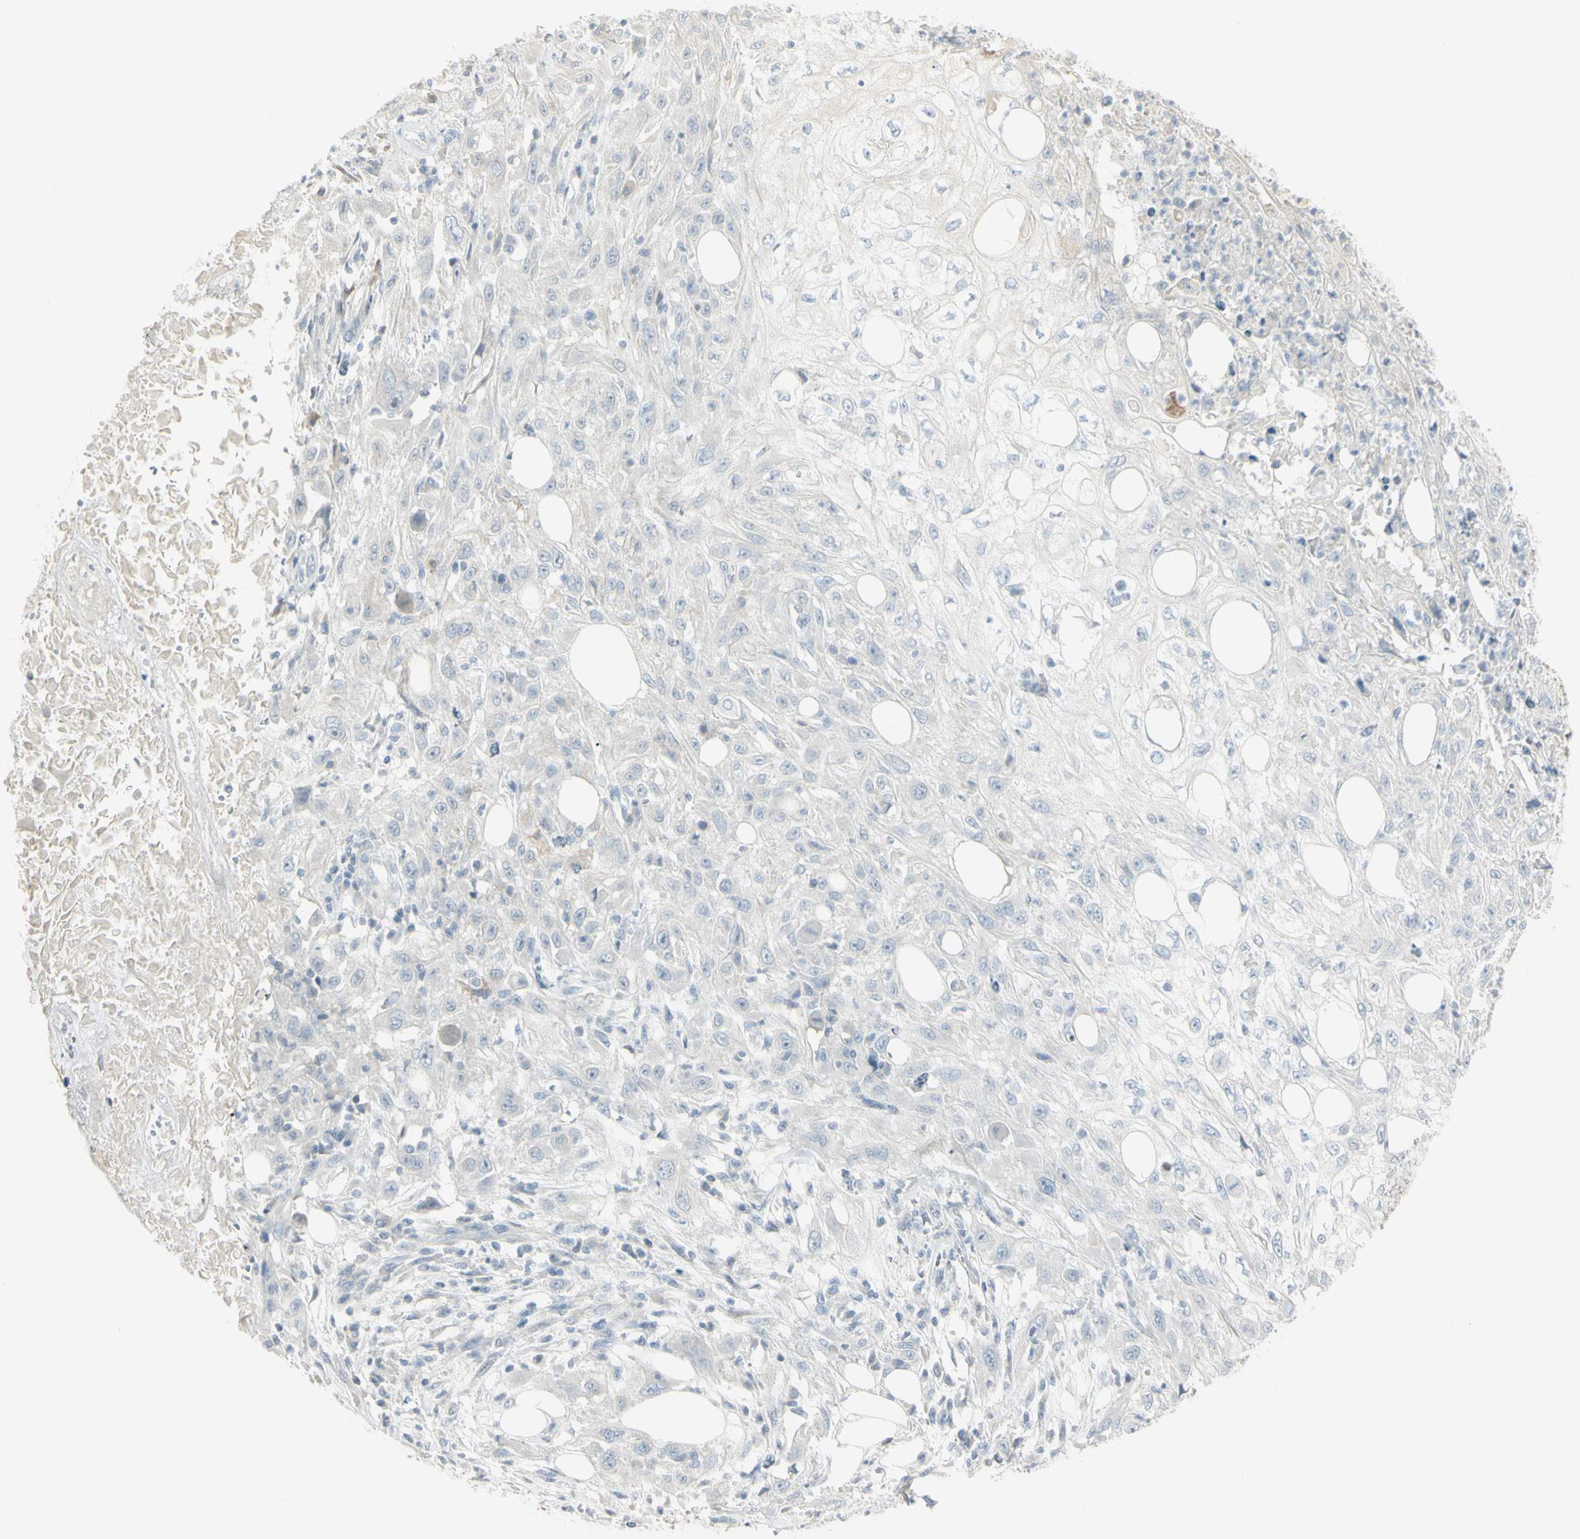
{"staining": {"intensity": "negative", "quantity": "none", "location": "none"}, "tissue": "skin cancer", "cell_type": "Tumor cells", "image_type": "cancer", "snomed": [{"axis": "morphology", "description": "Squamous cell carcinoma, NOS"}, {"axis": "topography", "description": "Skin"}], "caption": "The photomicrograph demonstrates no staining of tumor cells in skin cancer (squamous cell carcinoma).", "gene": "PIP", "patient": {"sex": "male", "age": 75}}